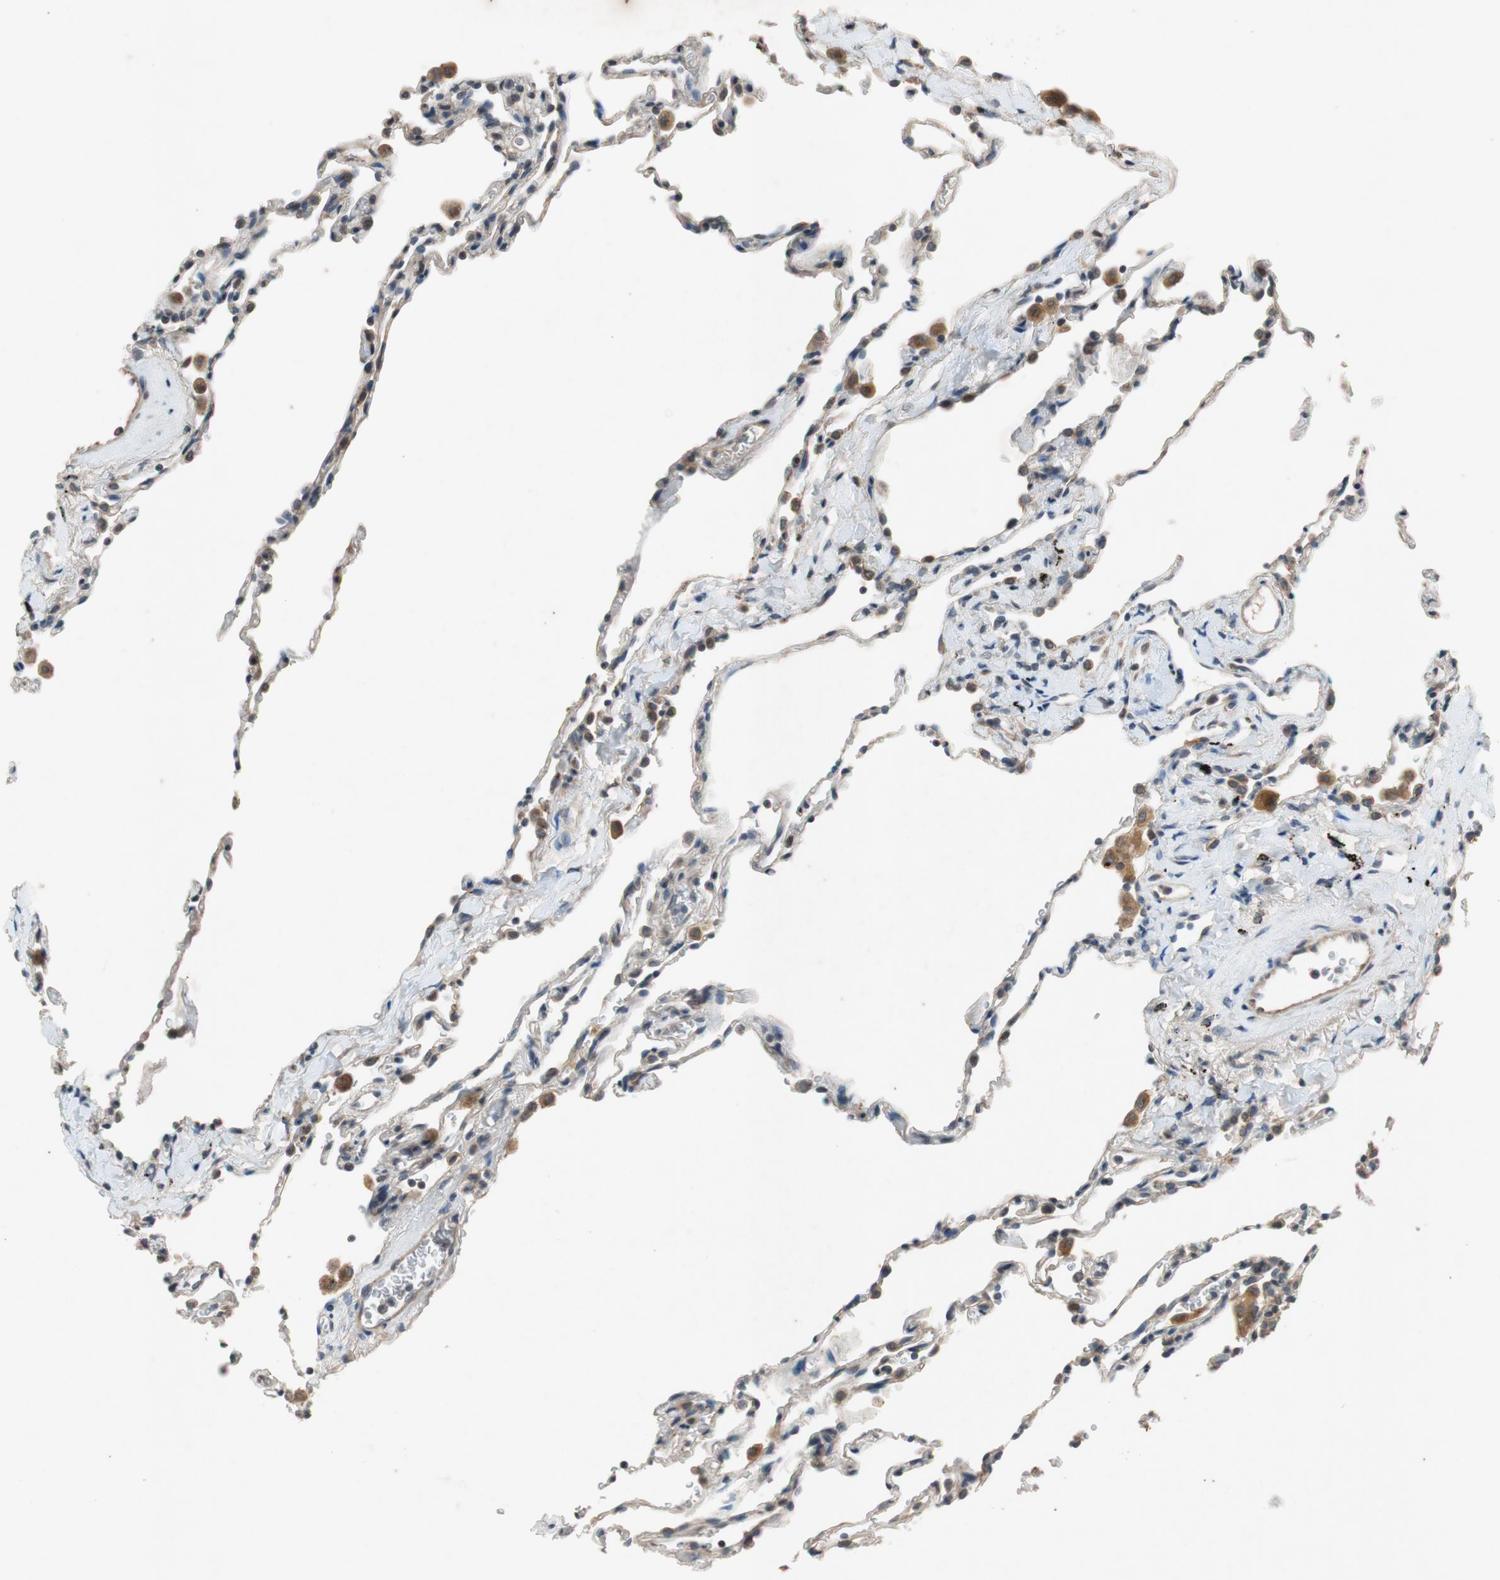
{"staining": {"intensity": "moderate", "quantity": ">75%", "location": "cytoplasmic/membranous"}, "tissue": "lung", "cell_type": "Alveolar cells", "image_type": "normal", "snomed": [{"axis": "morphology", "description": "Normal tissue, NOS"}, {"axis": "topography", "description": "Lung"}], "caption": "The photomicrograph shows staining of benign lung, revealing moderate cytoplasmic/membranous protein positivity (brown color) within alveolar cells.", "gene": "ATP2C1", "patient": {"sex": "male", "age": 59}}